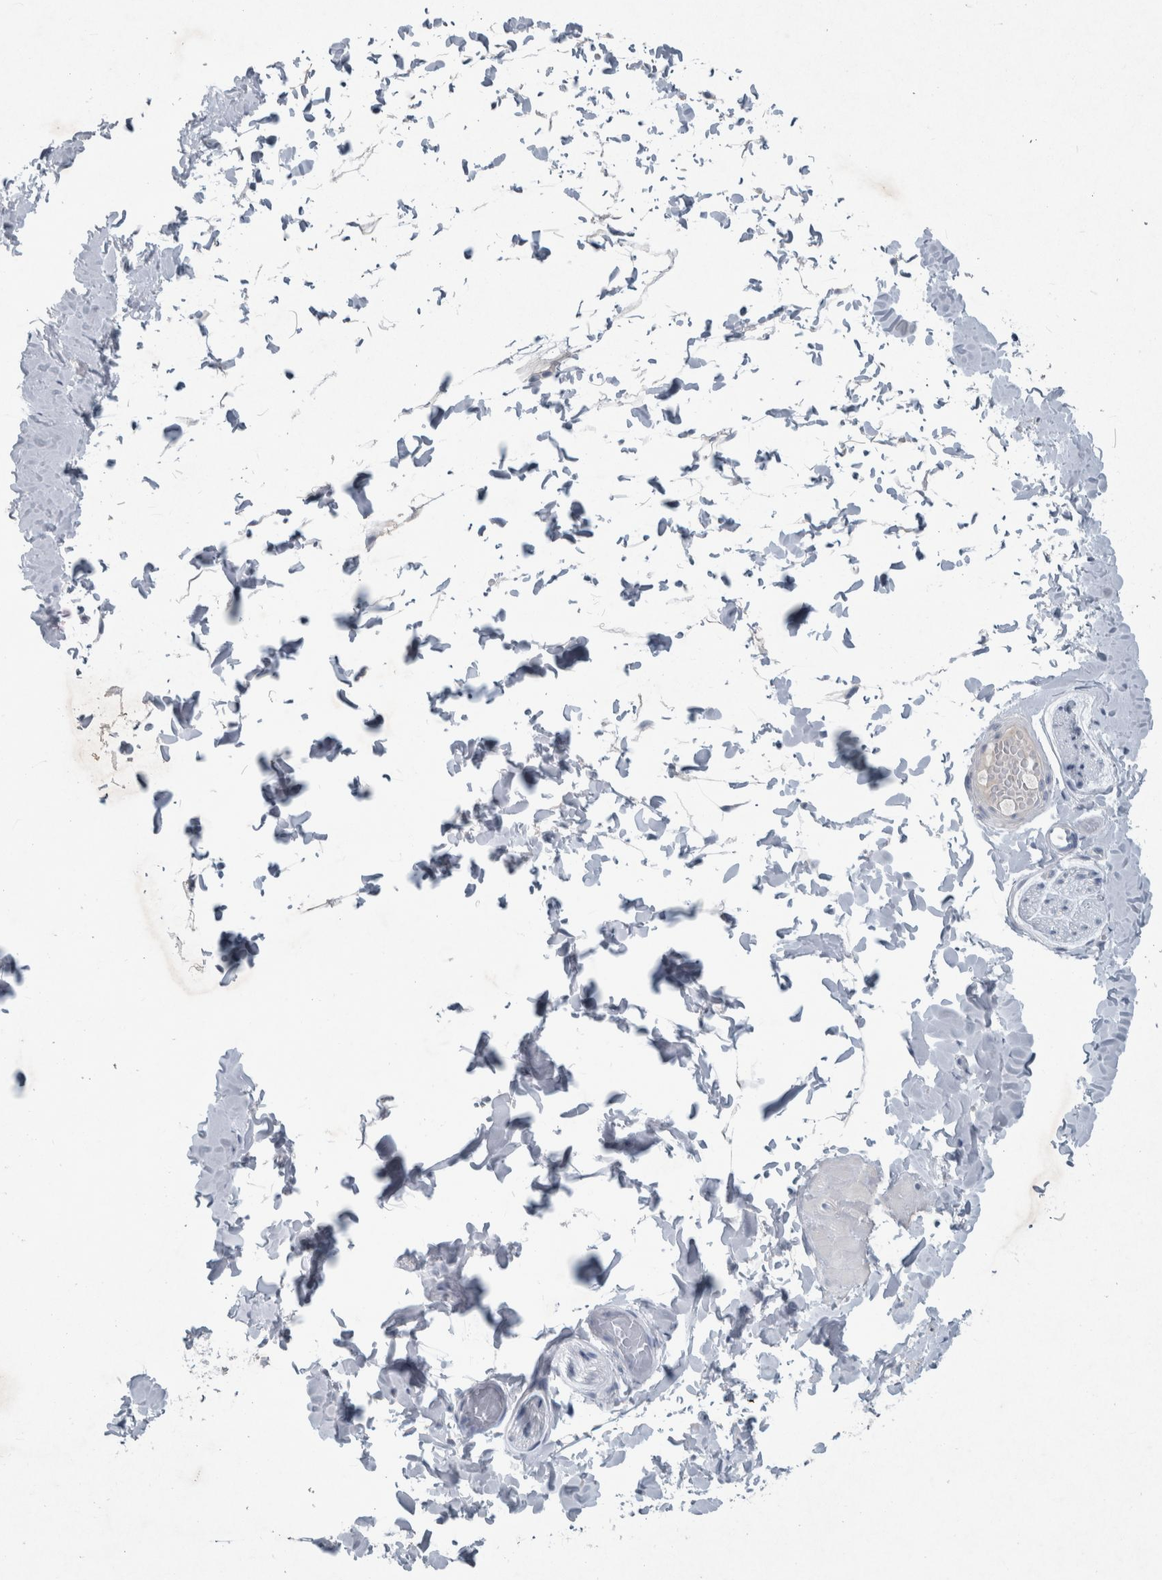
{"staining": {"intensity": "negative", "quantity": "none", "location": "none"}, "tissue": "adipose tissue", "cell_type": "Adipocytes", "image_type": "normal", "snomed": [{"axis": "morphology", "description": "Normal tissue, NOS"}, {"axis": "topography", "description": "Adipose tissue"}, {"axis": "topography", "description": "Vascular tissue"}, {"axis": "topography", "description": "Peripheral nerve tissue"}], "caption": "An image of adipose tissue stained for a protein reveals no brown staining in adipocytes.", "gene": "FAM83H", "patient": {"sex": "male", "age": 25}}